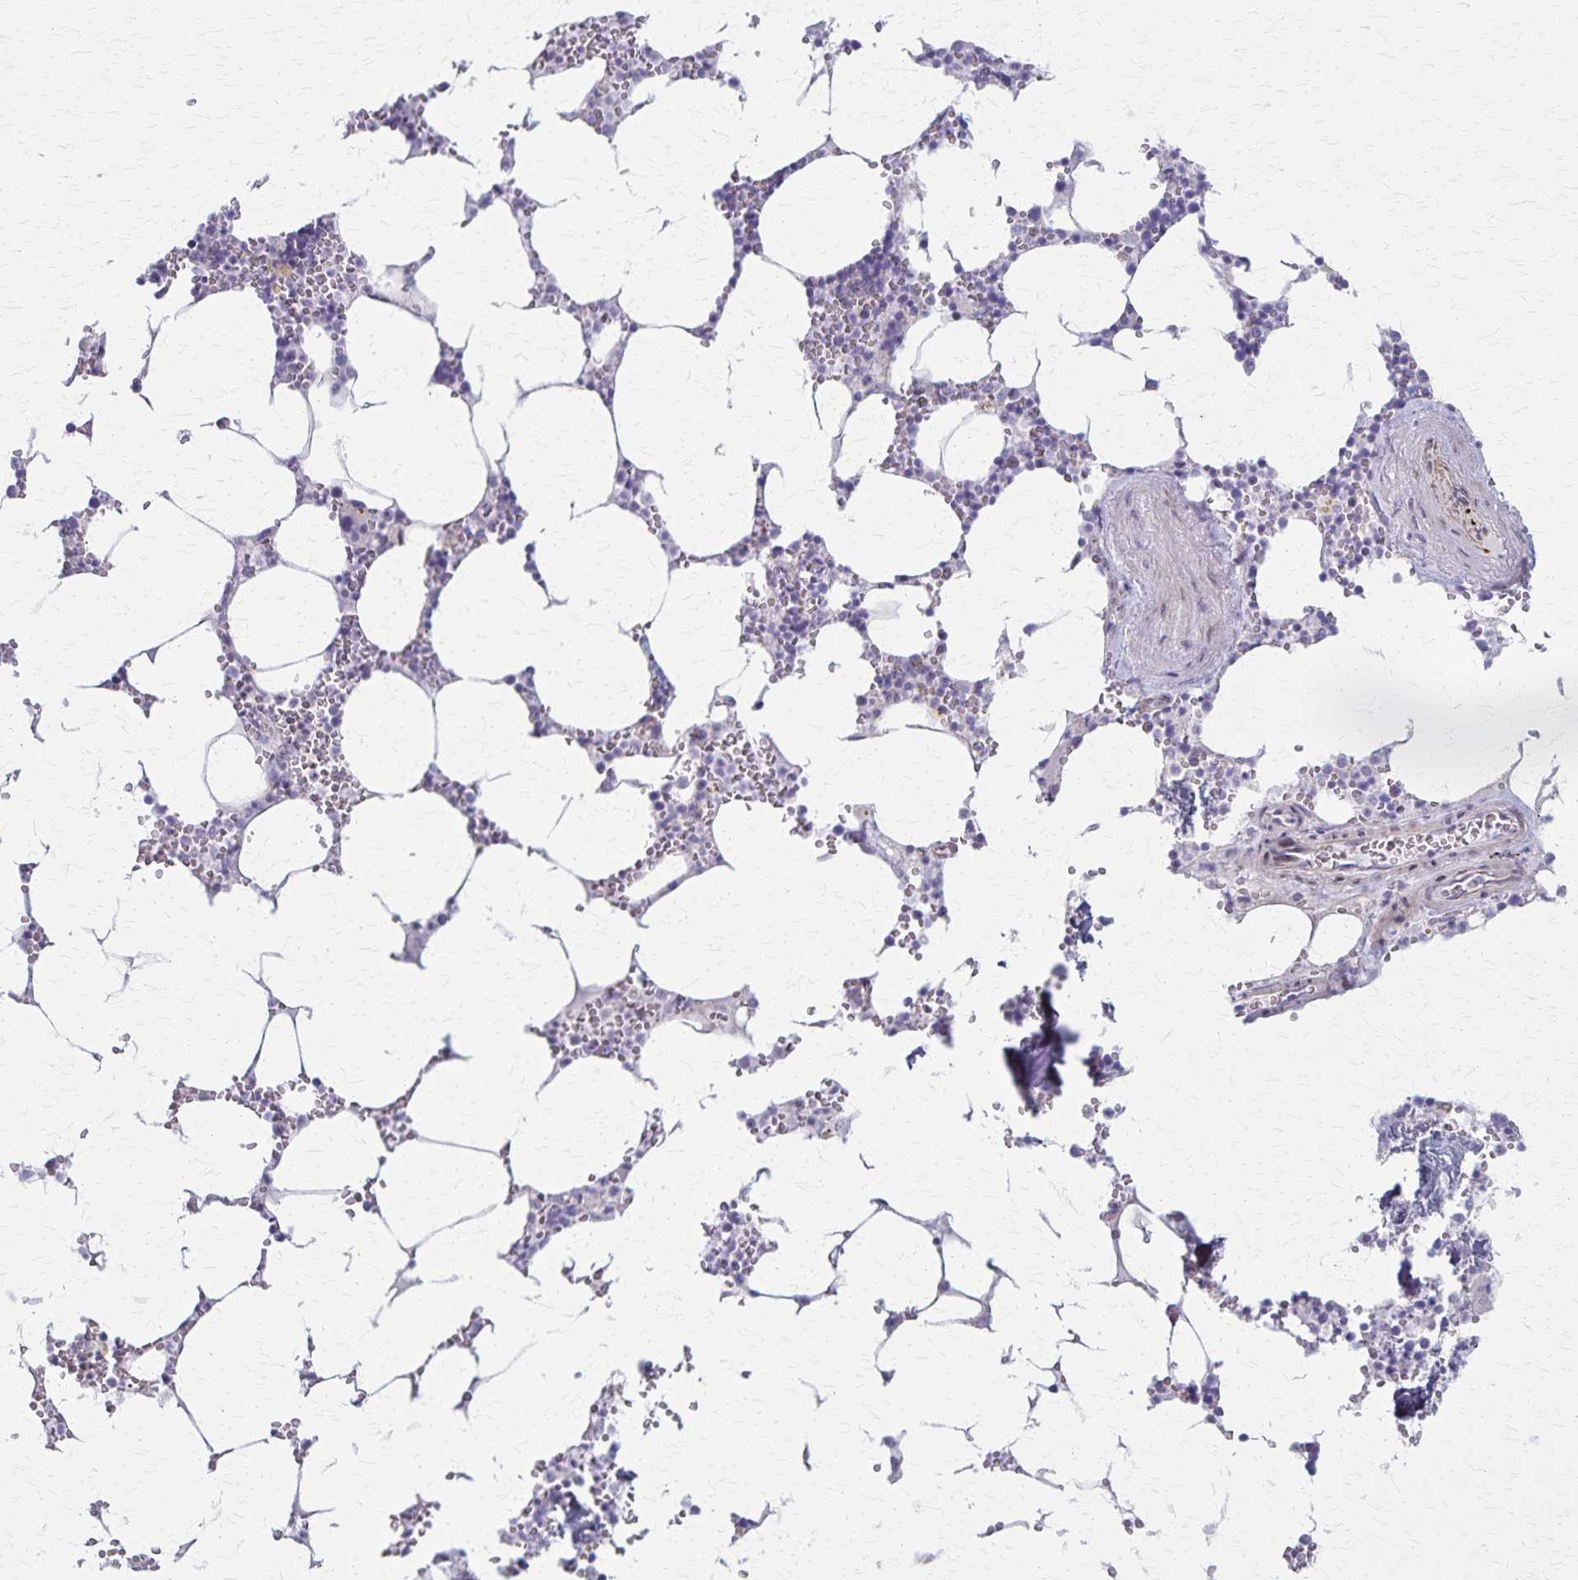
{"staining": {"intensity": "negative", "quantity": "none", "location": "none"}, "tissue": "bone marrow", "cell_type": "Hematopoietic cells", "image_type": "normal", "snomed": [{"axis": "morphology", "description": "Normal tissue, NOS"}, {"axis": "topography", "description": "Bone marrow"}], "caption": "A high-resolution histopathology image shows immunohistochemistry staining of normal bone marrow, which reveals no significant staining in hematopoietic cells.", "gene": "DLK2", "patient": {"sex": "male", "age": 54}}